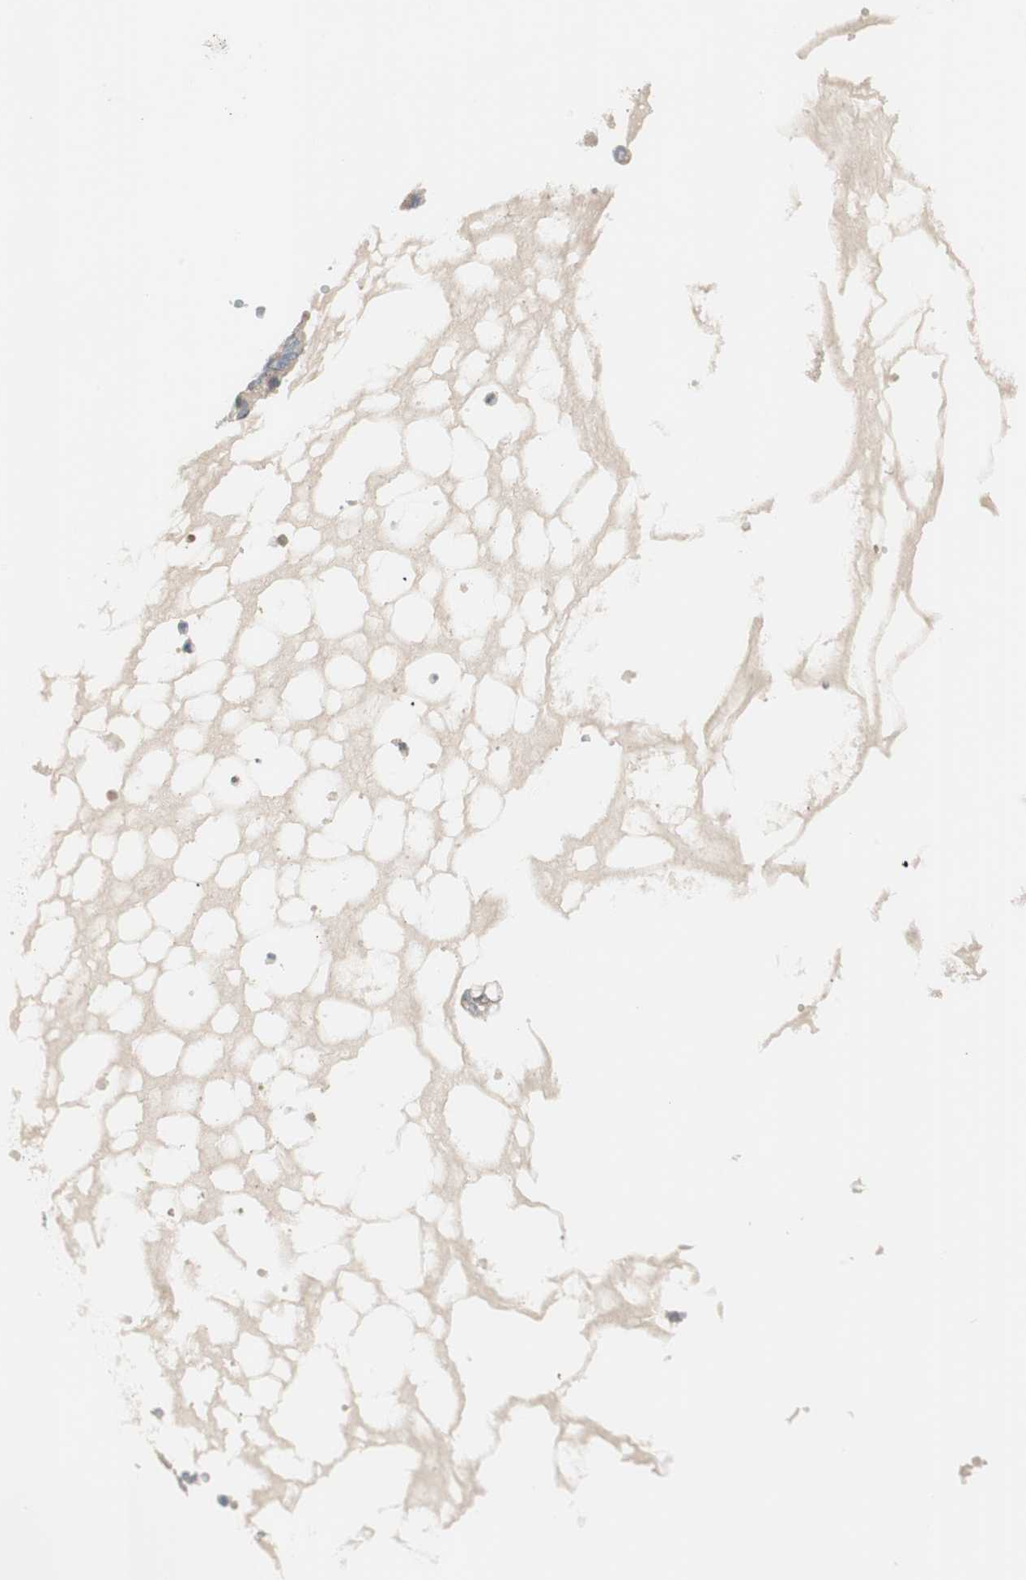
{"staining": {"intensity": "weak", "quantity": "25%-75%", "location": "cytoplasmic/membranous"}, "tissue": "ovarian cancer", "cell_type": "Tumor cells", "image_type": "cancer", "snomed": [{"axis": "morphology", "description": "Carcinoma, NOS"}, {"axis": "morphology", "description": "Carcinoma, endometroid"}, {"axis": "topography", "description": "Ovary"}], "caption": "Immunohistochemical staining of human ovarian endometroid carcinoma demonstrates low levels of weak cytoplasmic/membranous positivity in approximately 25%-75% of tumor cells. (brown staining indicates protein expression, while blue staining denotes nuclei).", "gene": "FGFR4", "patient": {"sex": "female", "age": 50}}